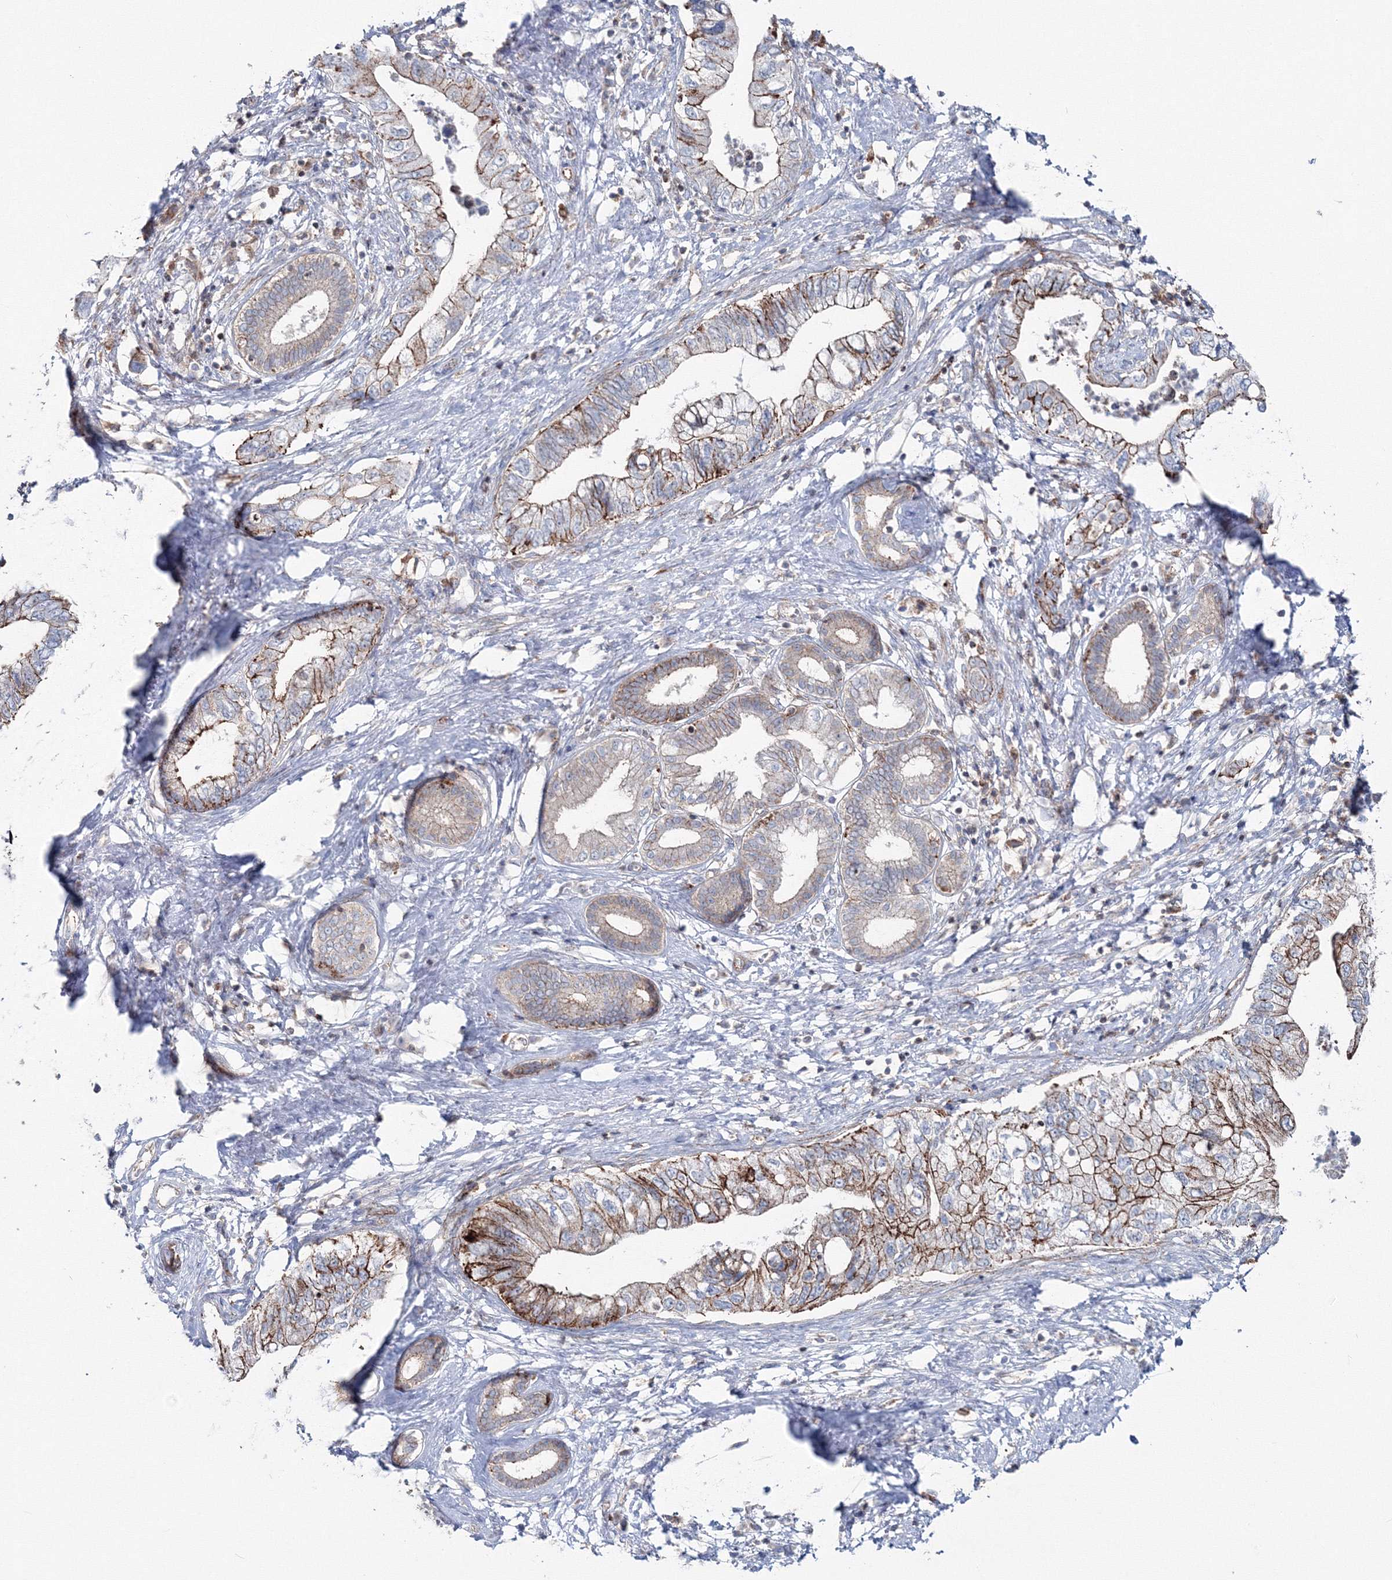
{"staining": {"intensity": "strong", "quantity": "25%-75%", "location": "cytoplasmic/membranous"}, "tissue": "pancreatic cancer", "cell_type": "Tumor cells", "image_type": "cancer", "snomed": [{"axis": "morphology", "description": "Adenocarcinoma, NOS"}, {"axis": "topography", "description": "Pancreas"}], "caption": "A micrograph showing strong cytoplasmic/membranous positivity in approximately 25%-75% of tumor cells in pancreatic adenocarcinoma, as visualized by brown immunohistochemical staining.", "gene": "GGA2", "patient": {"sex": "female", "age": 73}}